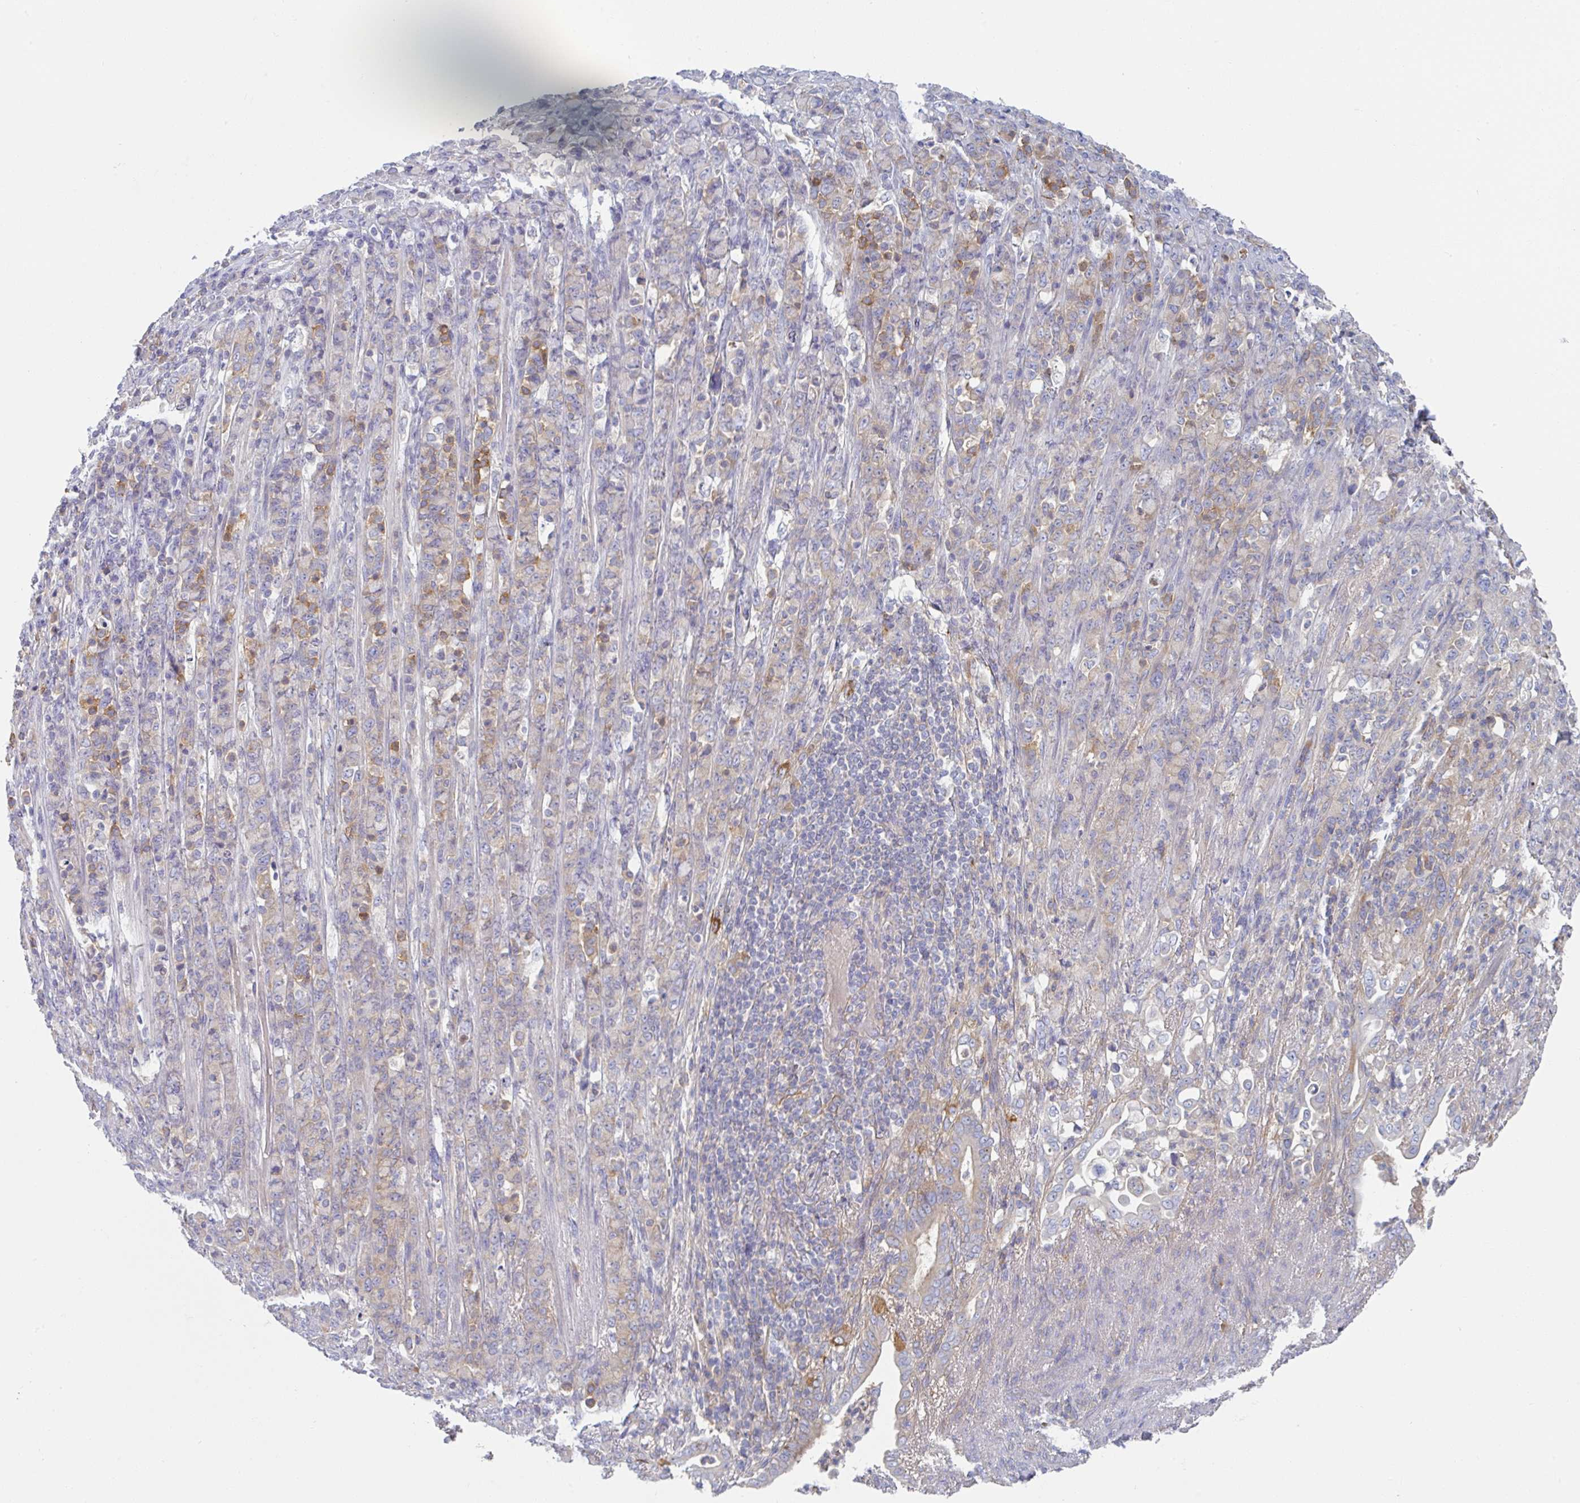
{"staining": {"intensity": "moderate", "quantity": "<25%", "location": "cytoplasmic/membranous"}, "tissue": "stomach cancer", "cell_type": "Tumor cells", "image_type": "cancer", "snomed": [{"axis": "morphology", "description": "Normal tissue, NOS"}, {"axis": "morphology", "description": "Adenocarcinoma, NOS"}, {"axis": "topography", "description": "Stomach"}], "caption": "Tumor cells reveal moderate cytoplasmic/membranous expression in approximately <25% of cells in stomach cancer. The staining was performed using DAB, with brown indicating positive protein expression. Nuclei are stained blue with hematoxylin.", "gene": "AMPD2", "patient": {"sex": "female", "age": 79}}